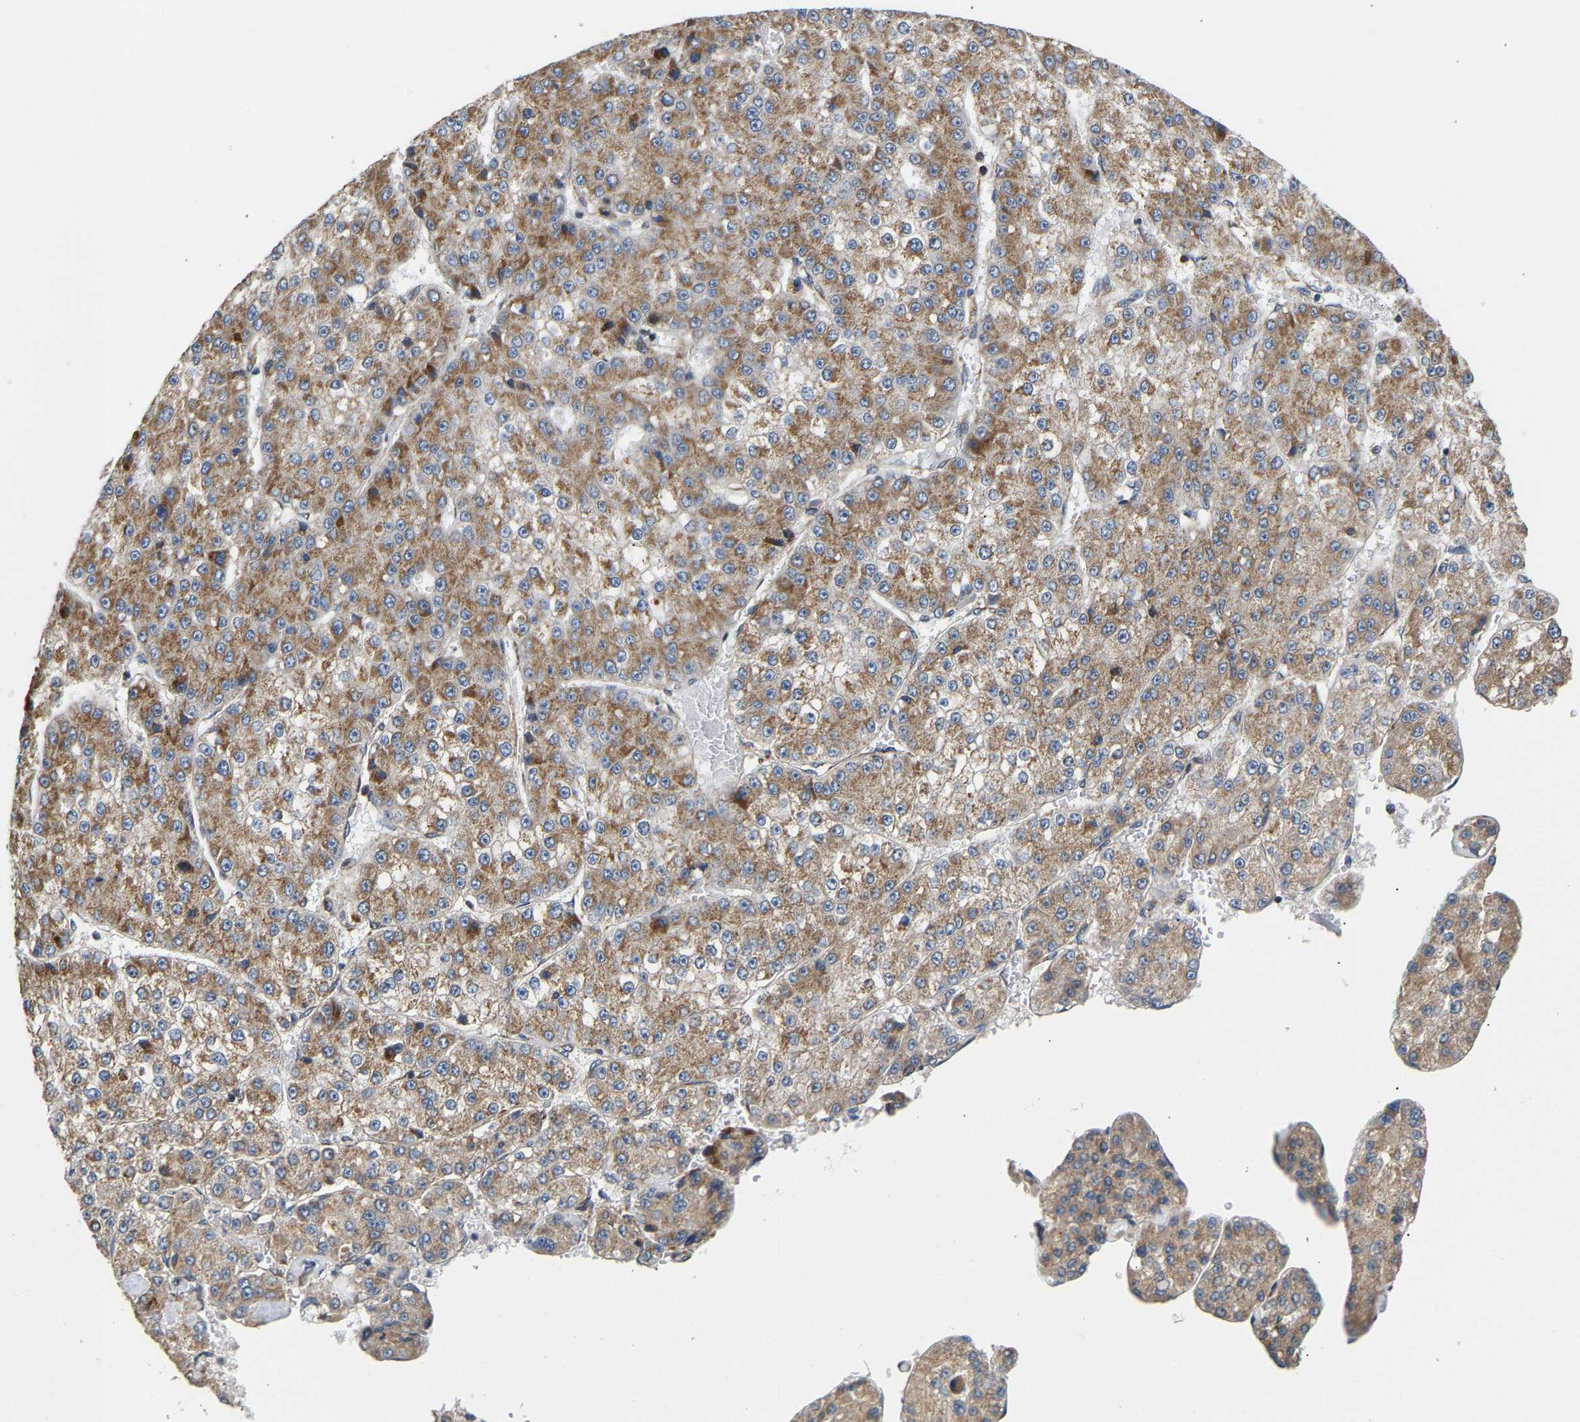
{"staining": {"intensity": "moderate", "quantity": ">75%", "location": "cytoplasmic/membranous"}, "tissue": "liver cancer", "cell_type": "Tumor cells", "image_type": "cancer", "snomed": [{"axis": "morphology", "description": "Carcinoma, Hepatocellular, NOS"}, {"axis": "topography", "description": "Liver"}], "caption": "This histopathology image shows immunohistochemistry staining of human liver cancer, with medium moderate cytoplasmic/membranous staining in about >75% of tumor cells.", "gene": "TMEM168", "patient": {"sex": "female", "age": 73}}